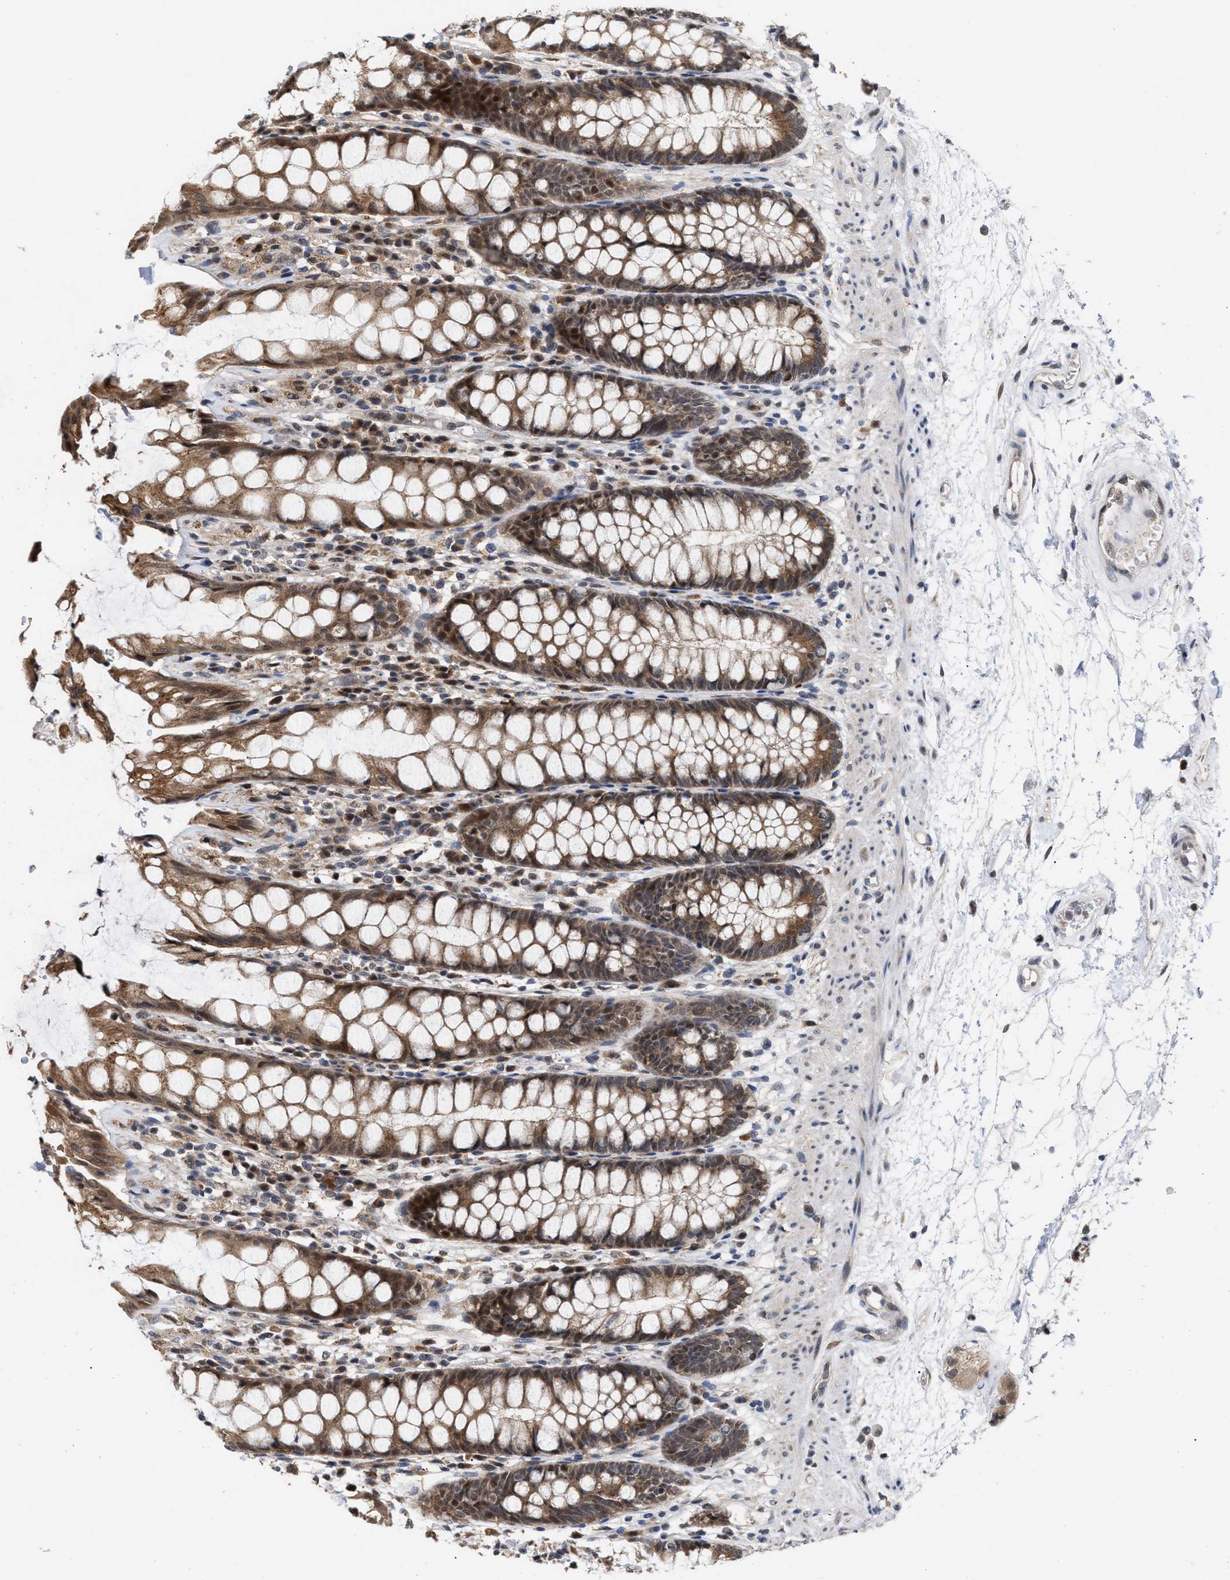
{"staining": {"intensity": "moderate", "quantity": ">75%", "location": "cytoplasmic/membranous"}, "tissue": "rectum", "cell_type": "Glandular cells", "image_type": "normal", "snomed": [{"axis": "morphology", "description": "Normal tissue, NOS"}, {"axis": "topography", "description": "Rectum"}], "caption": "A micrograph showing moderate cytoplasmic/membranous positivity in about >75% of glandular cells in normal rectum, as visualized by brown immunohistochemical staining.", "gene": "MKNK2", "patient": {"sex": "male", "age": 64}}